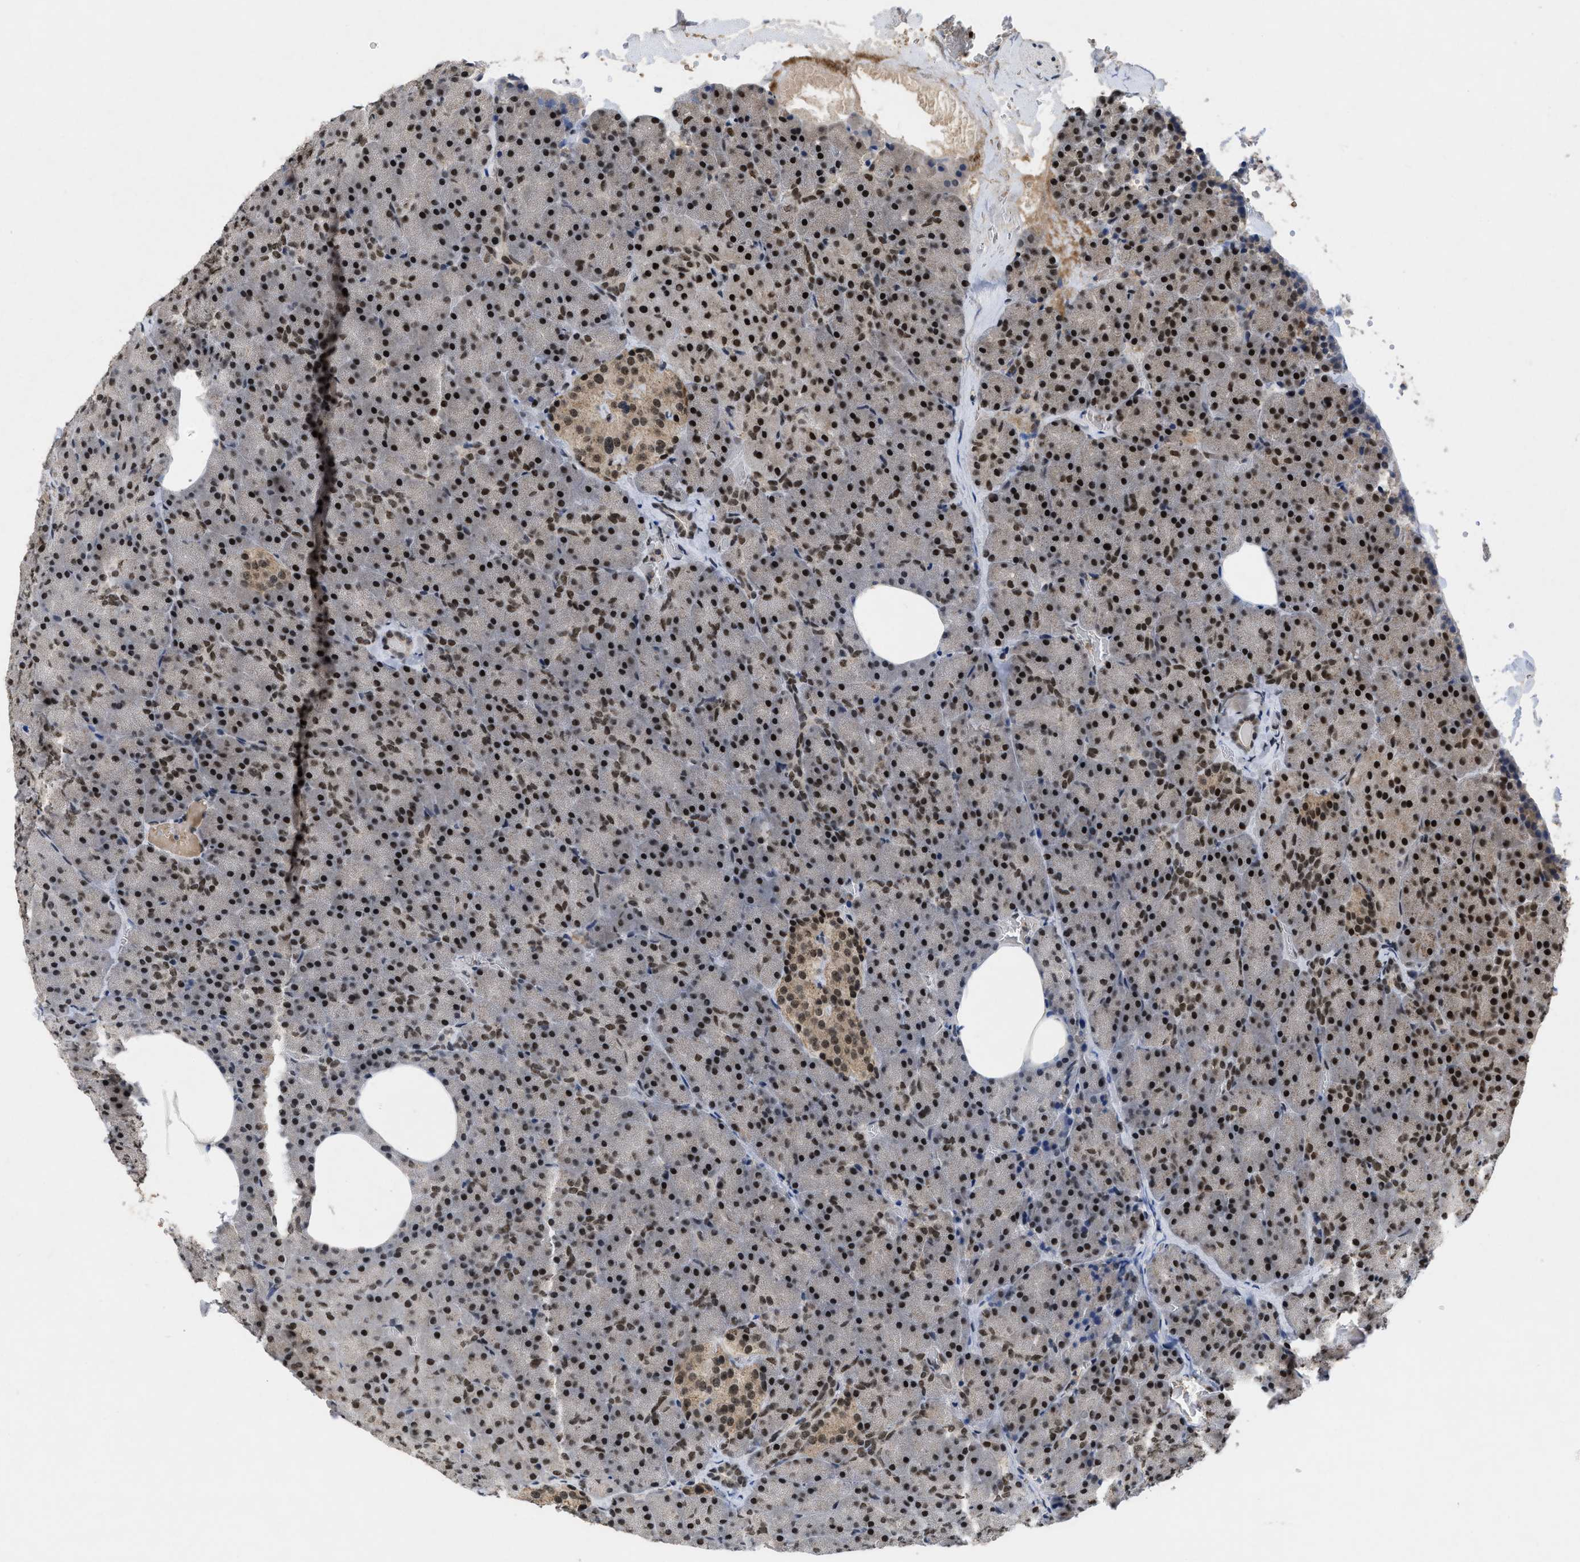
{"staining": {"intensity": "strong", "quantity": ">75%", "location": "nuclear"}, "tissue": "pancreas", "cell_type": "Exocrine glandular cells", "image_type": "normal", "snomed": [{"axis": "morphology", "description": "Normal tissue, NOS"}, {"axis": "morphology", "description": "Carcinoid, malignant, NOS"}, {"axis": "topography", "description": "Pancreas"}], "caption": "A histopathology image showing strong nuclear expression in about >75% of exocrine glandular cells in unremarkable pancreas, as visualized by brown immunohistochemical staining.", "gene": "ZNF346", "patient": {"sex": "female", "age": 35}}